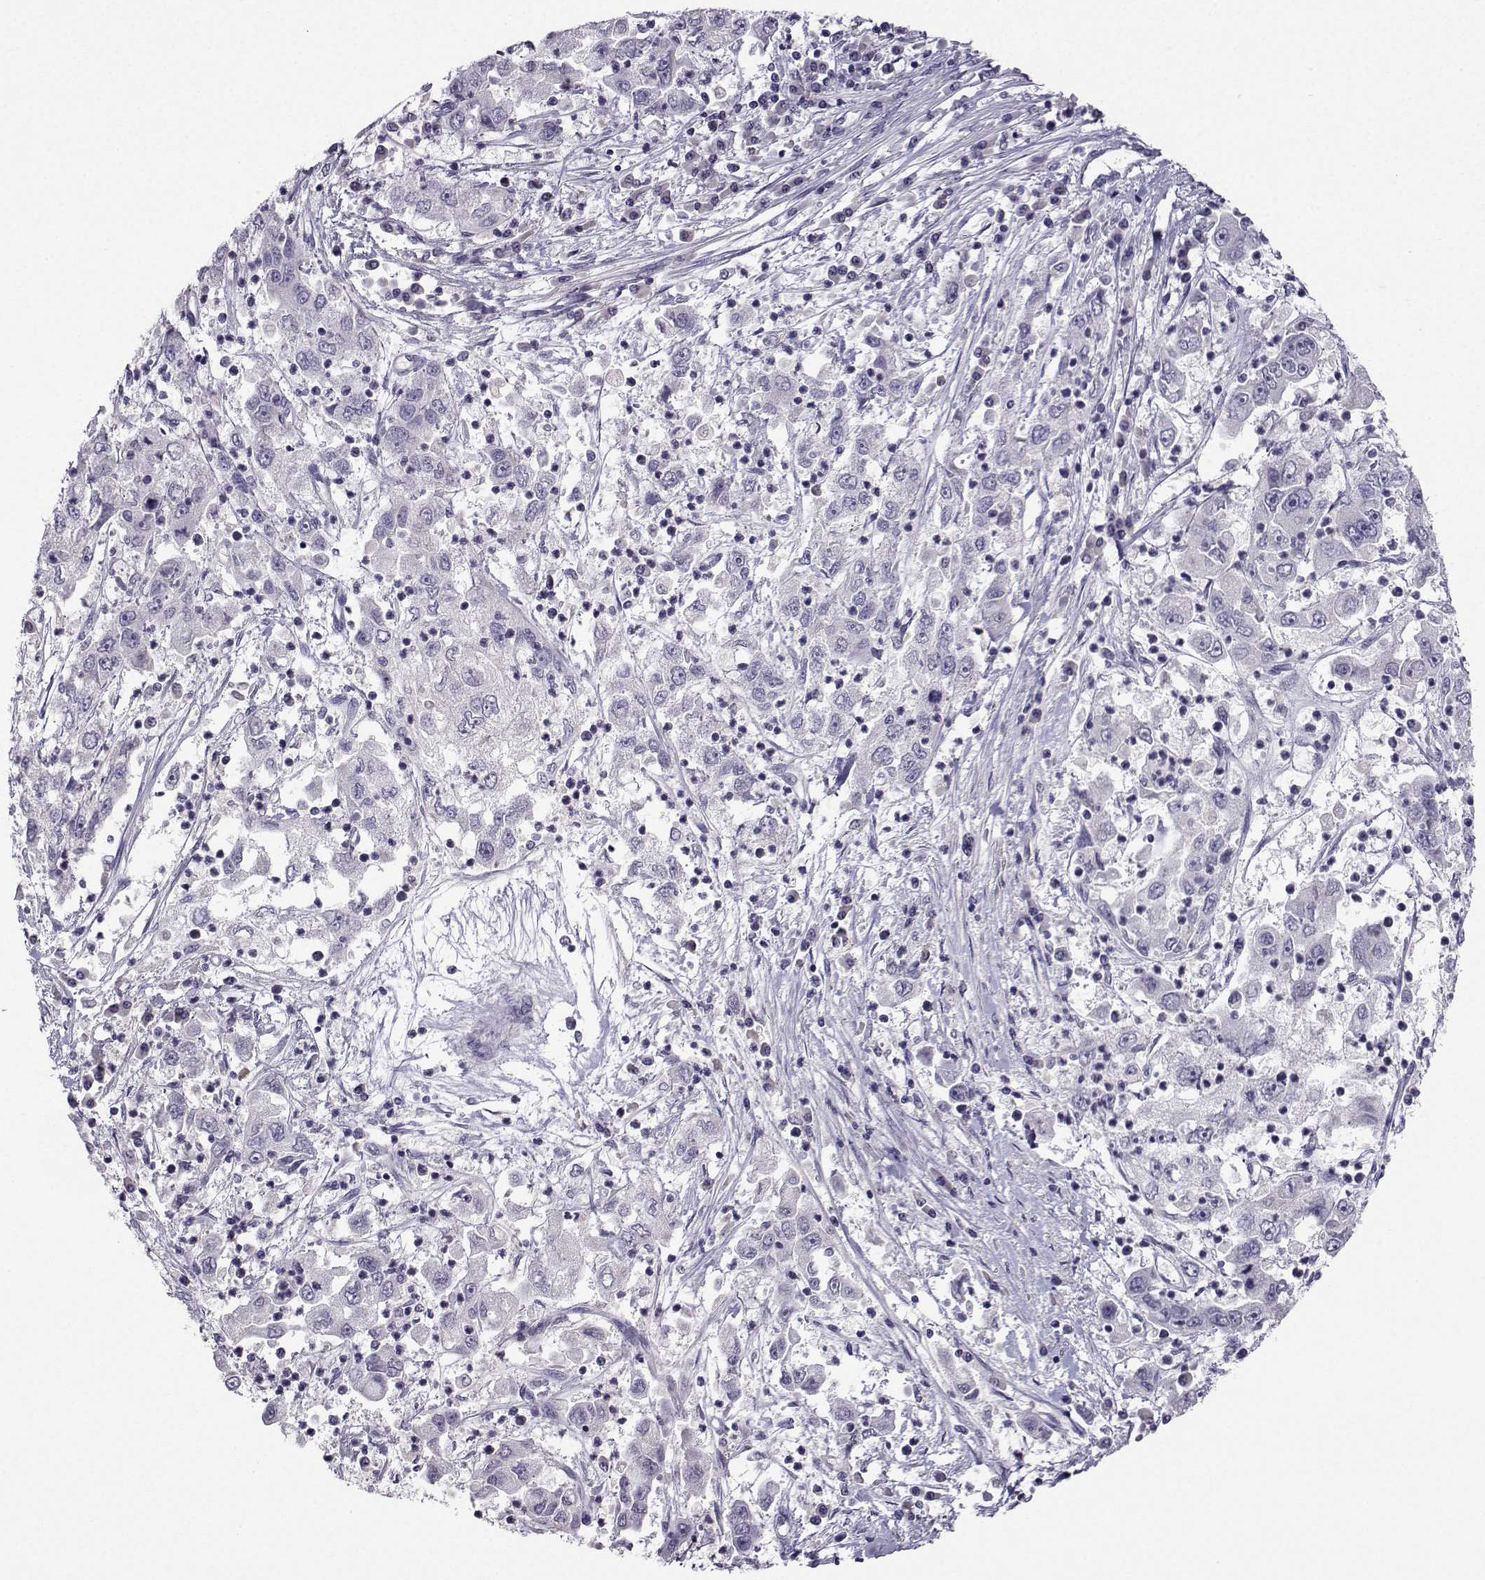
{"staining": {"intensity": "negative", "quantity": "none", "location": "none"}, "tissue": "cervical cancer", "cell_type": "Tumor cells", "image_type": "cancer", "snomed": [{"axis": "morphology", "description": "Squamous cell carcinoma, NOS"}, {"axis": "topography", "description": "Cervix"}], "caption": "Tumor cells are negative for brown protein staining in cervical cancer (squamous cell carcinoma). (Brightfield microscopy of DAB (3,3'-diaminobenzidine) immunohistochemistry at high magnification).", "gene": "CRYBB1", "patient": {"sex": "female", "age": 36}}